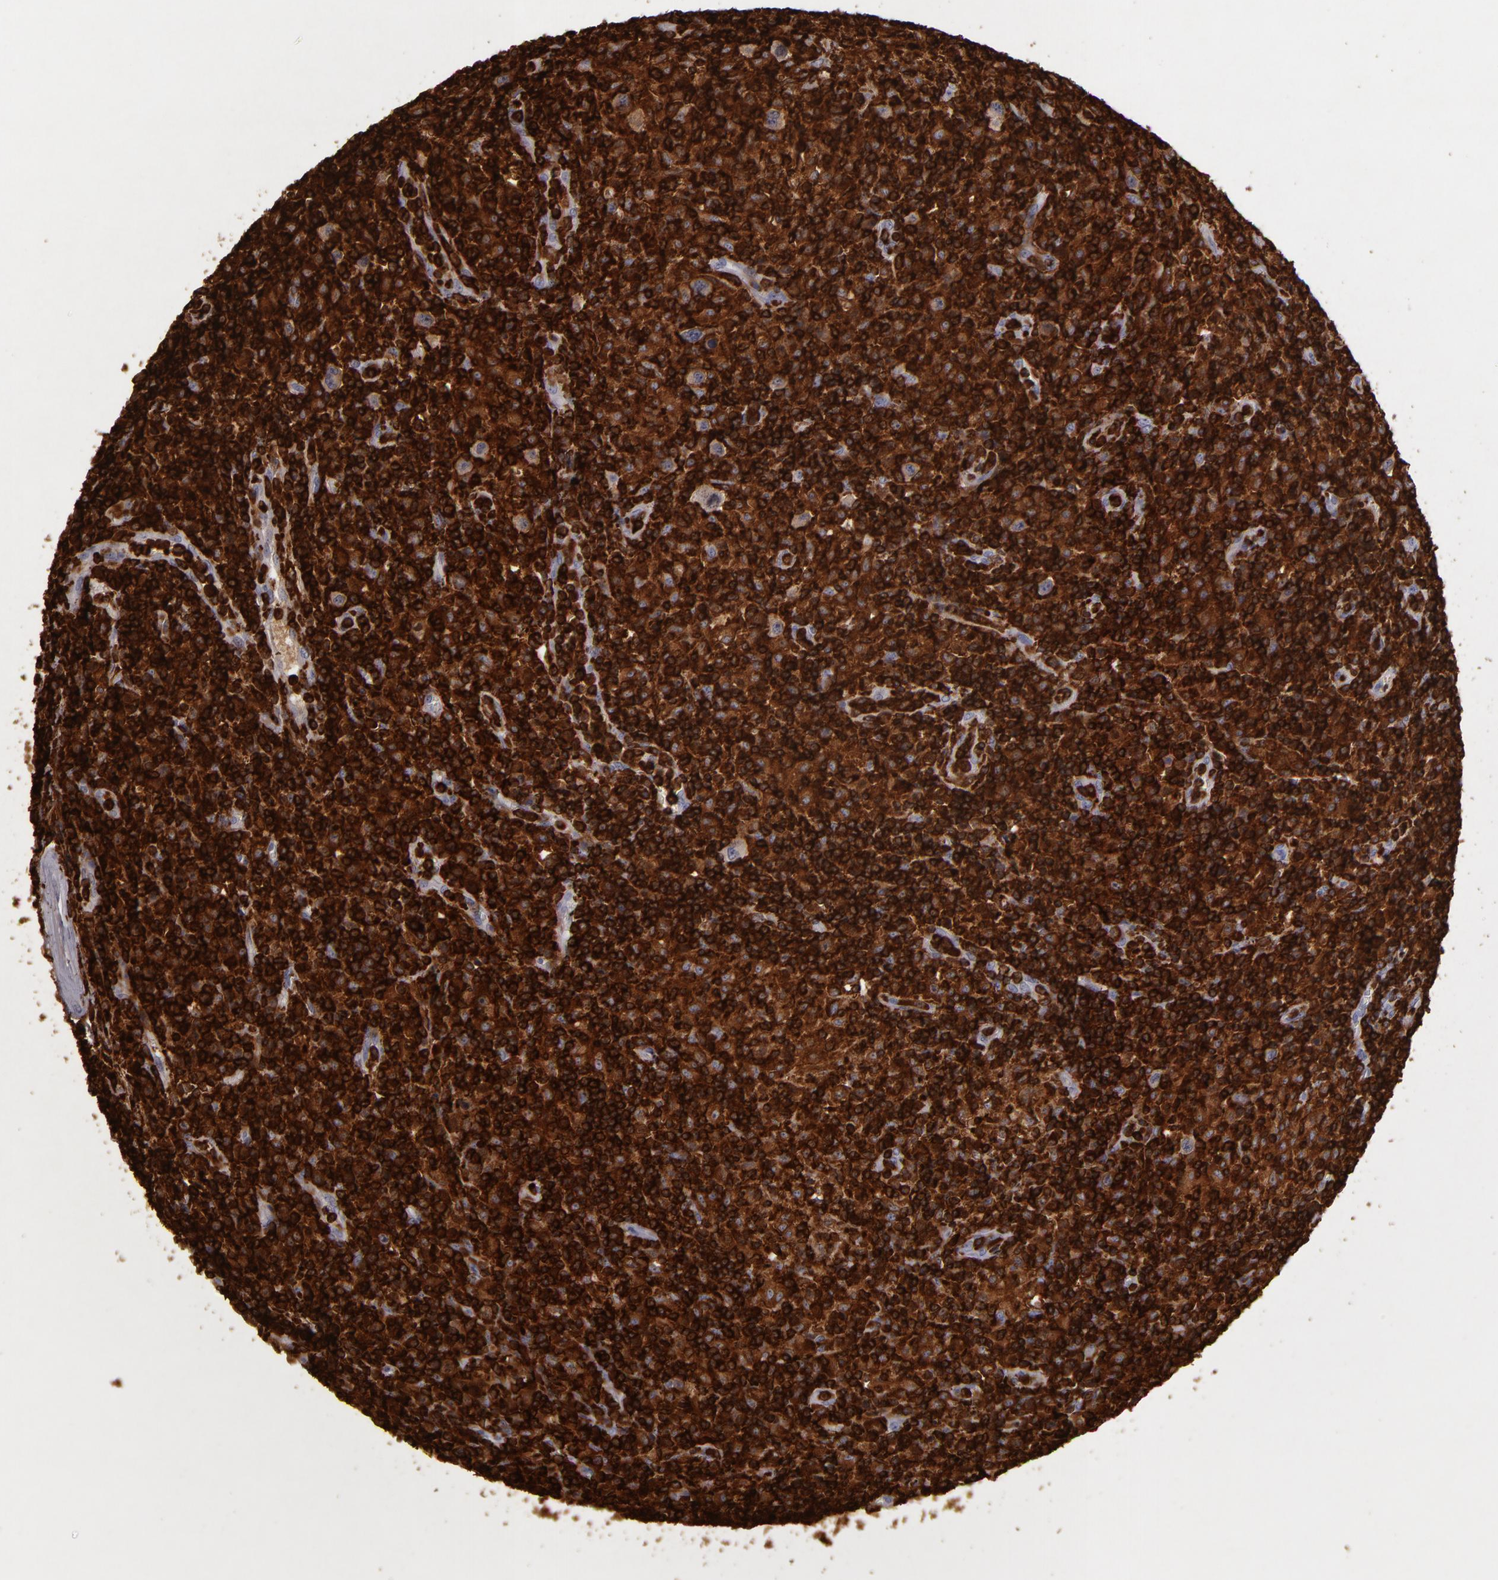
{"staining": {"intensity": "strong", "quantity": ">75%", "location": "cytoplasmic/membranous"}, "tissue": "lymphoma", "cell_type": "Tumor cells", "image_type": "cancer", "snomed": [{"axis": "morphology", "description": "Hodgkin's disease, NOS"}, {"axis": "topography", "description": "Lymph node"}], "caption": "Brown immunohistochemical staining in human Hodgkin's disease exhibits strong cytoplasmic/membranous positivity in about >75% of tumor cells. Nuclei are stained in blue.", "gene": "WAS", "patient": {"sex": "male", "age": 65}}